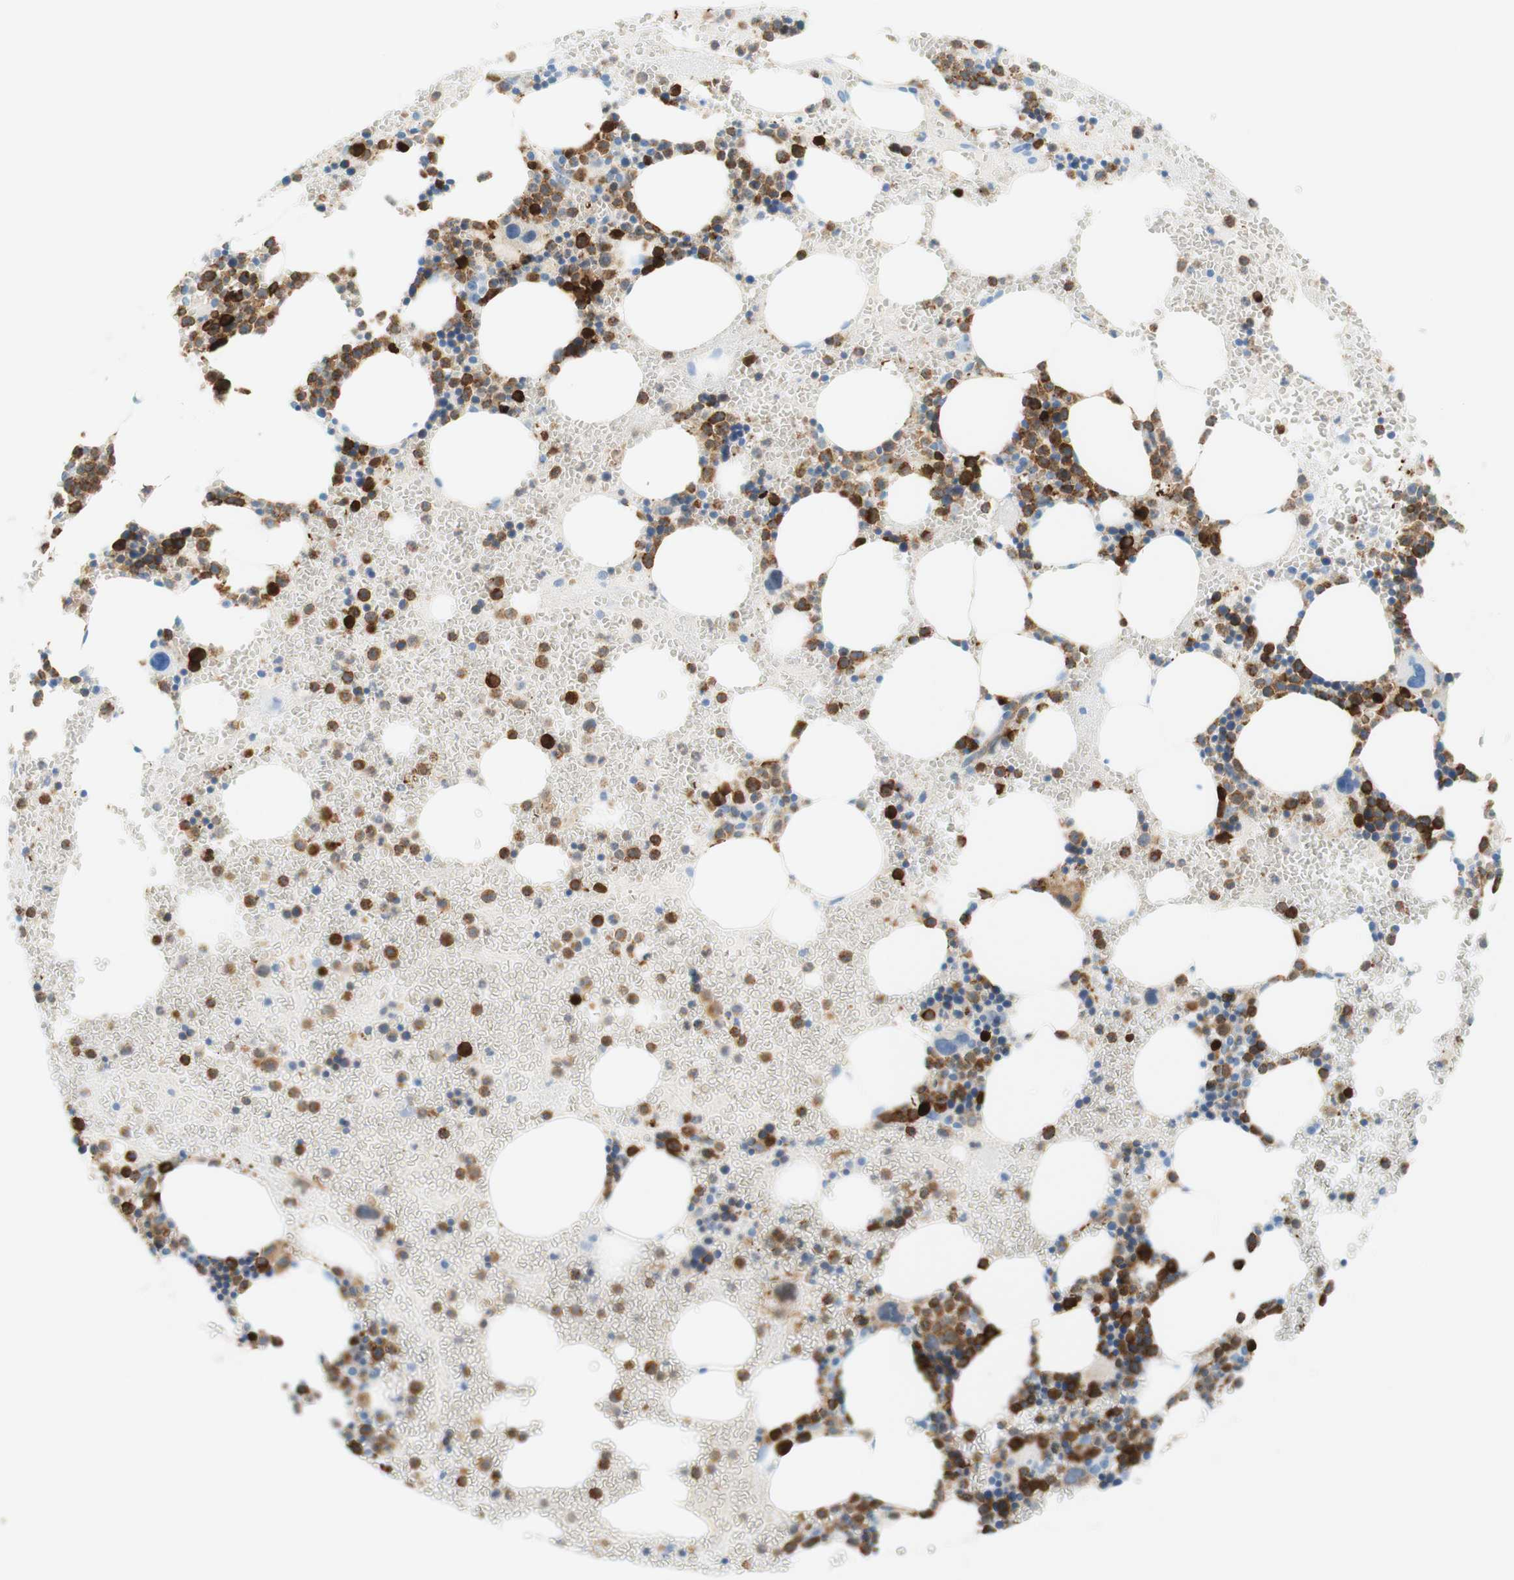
{"staining": {"intensity": "strong", "quantity": "25%-75%", "location": "cytoplasmic/membranous"}, "tissue": "bone marrow", "cell_type": "Hematopoietic cells", "image_type": "normal", "snomed": [{"axis": "morphology", "description": "Normal tissue, NOS"}, {"axis": "morphology", "description": "Inflammation, NOS"}, {"axis": "topography", "description": "Bone marrow"}], "caption": "Hematopoietic cells show high levels of strong cytoplasmic/membranous positivity in about 25%-75% of cells in unremarkable human bone marrow. (DAB IHC, brown staining for protein, blue staining for nuclei).", "gene": "STMN1", "patient": {"sex": "female", "age": 76}}